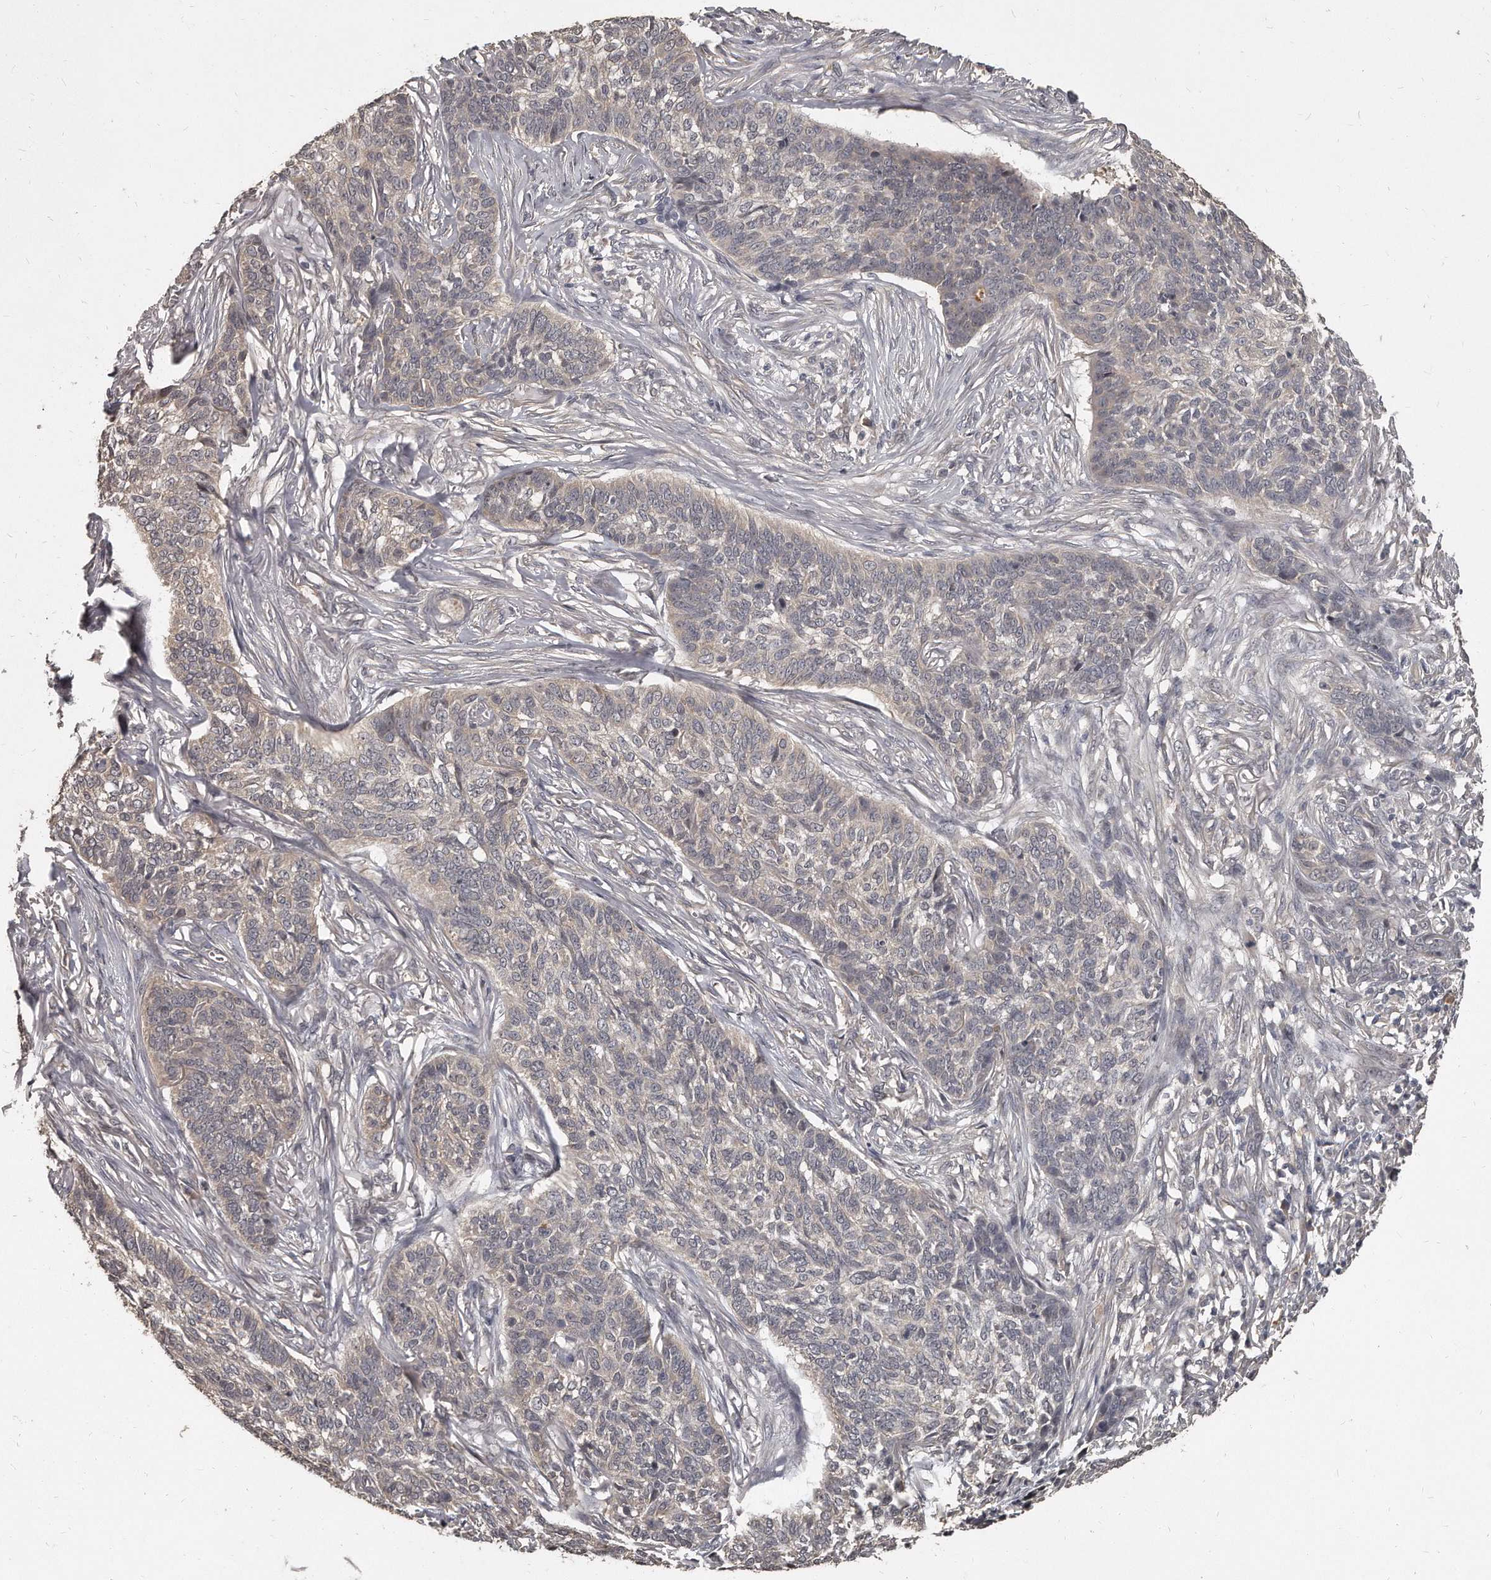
{"staining": {"intensity": "negative", "quantity": "none", "location": "none"}, "tissue": "skin cancer", "cell_type": "Tumor cells", "image_type": "cancer", "snomed": [{"axis": "morphology", "description": "Basal cell carcinoma"}, {"axis": "topography", "description": "Skin"}], "caption": "Protein analysis of skin basal cell carcinoma exhibits no significant expression in tumor cells.", "gene": "GRB10", "patient": {"sex": "male", "age": 85}}